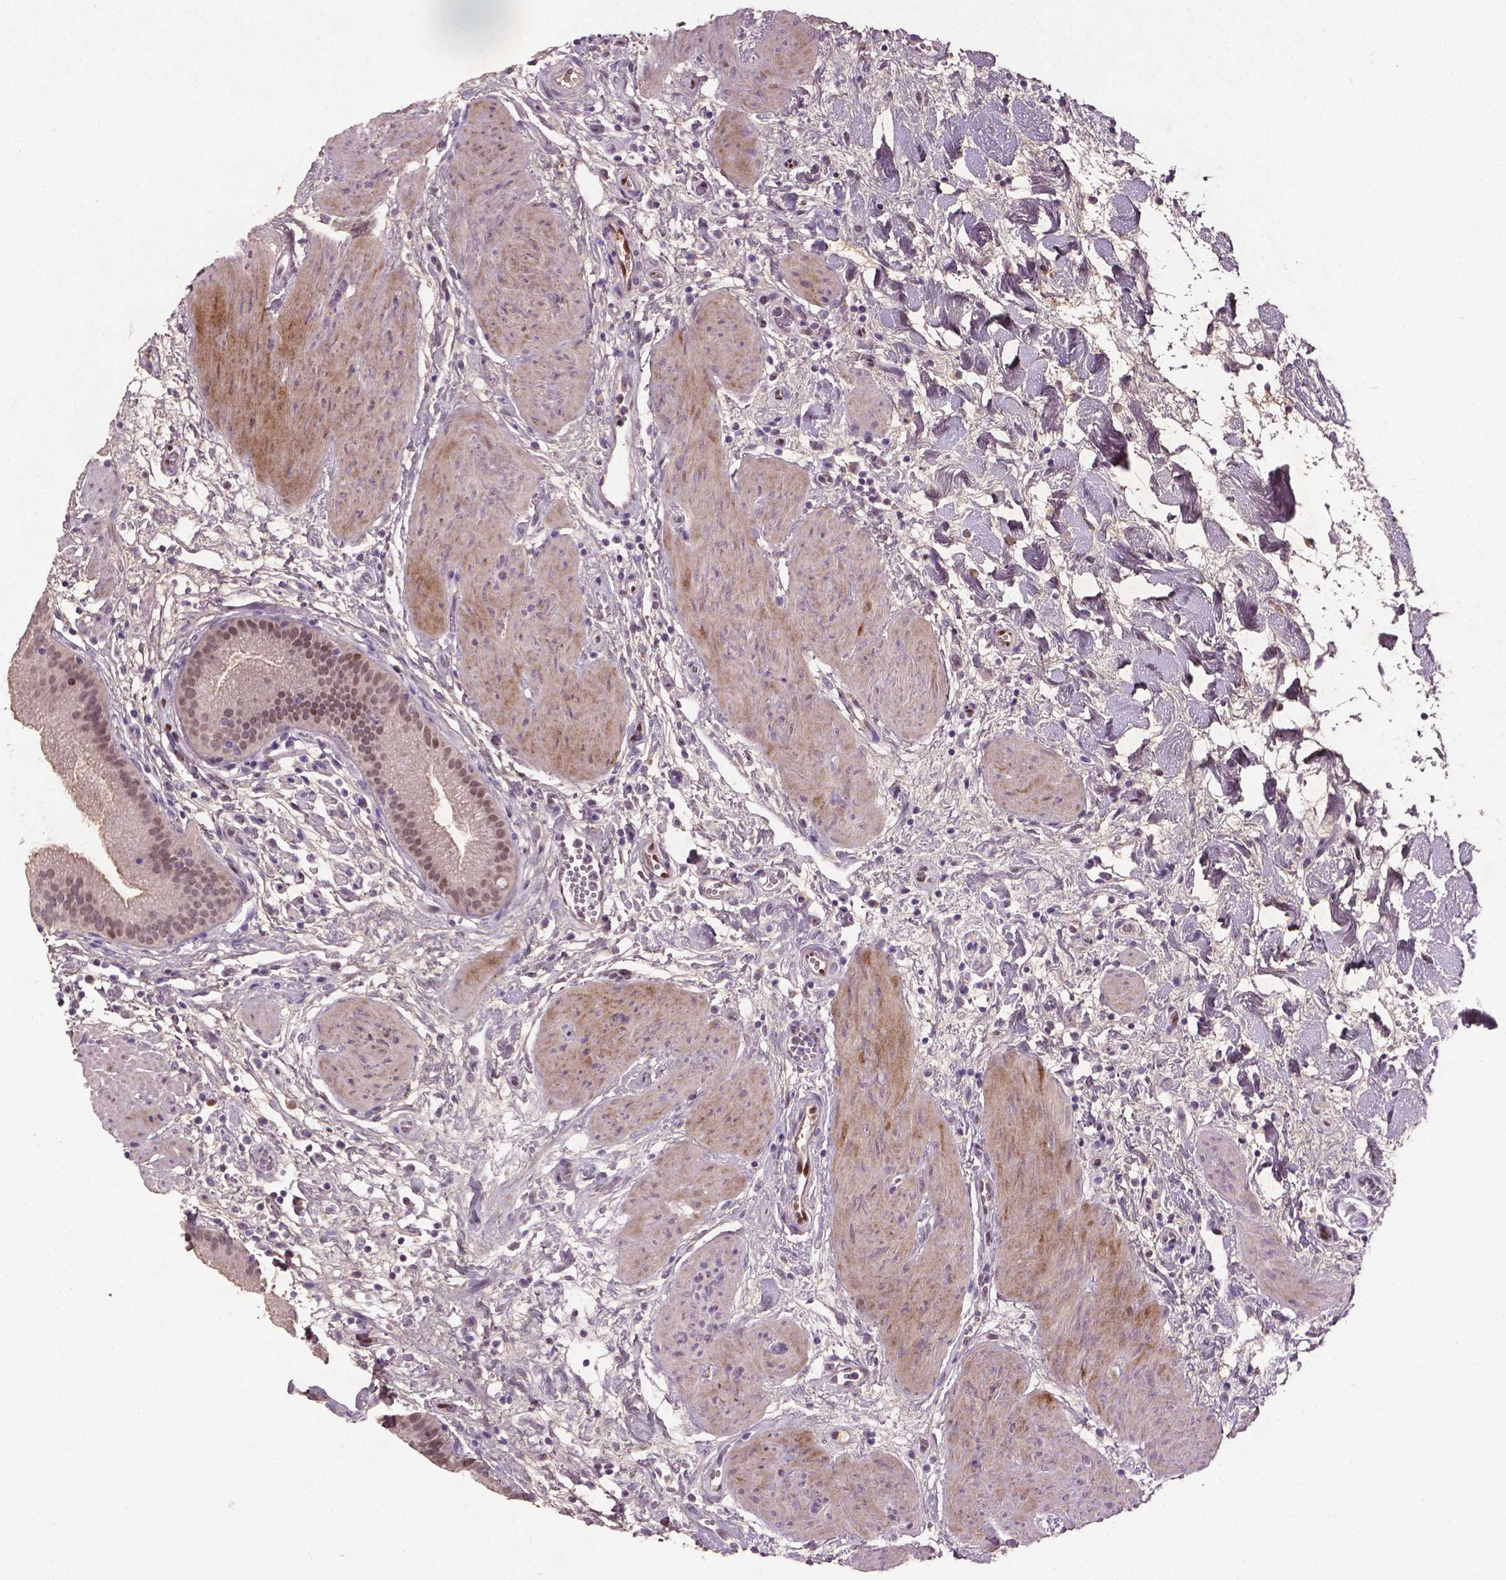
{"staining": {"intensity": "moderate", "quantity": "25%-75%", "location": "nuclear"}, "tissue": "gallbladder", "cell_type": "Glandular cells", "image_type": "normal", "snomed": [{"axis": "morphology", "description": "Normal tissue, NOS"}, {"axis": "topography", "description": "Gallbladder"}], "caption": "A high-resolution histopathology image shows immunohistochemistry staining of normal gallbladder, which demonstrates moderate nuclear positivity in approximately 25%-75% of glandular cells. (DAB (3,3'-diaminobenzidine) IHC with brightfield microscopy, high magnification).", "gene": "SOX17", "patient": {"sex": "female", "age": 65}}